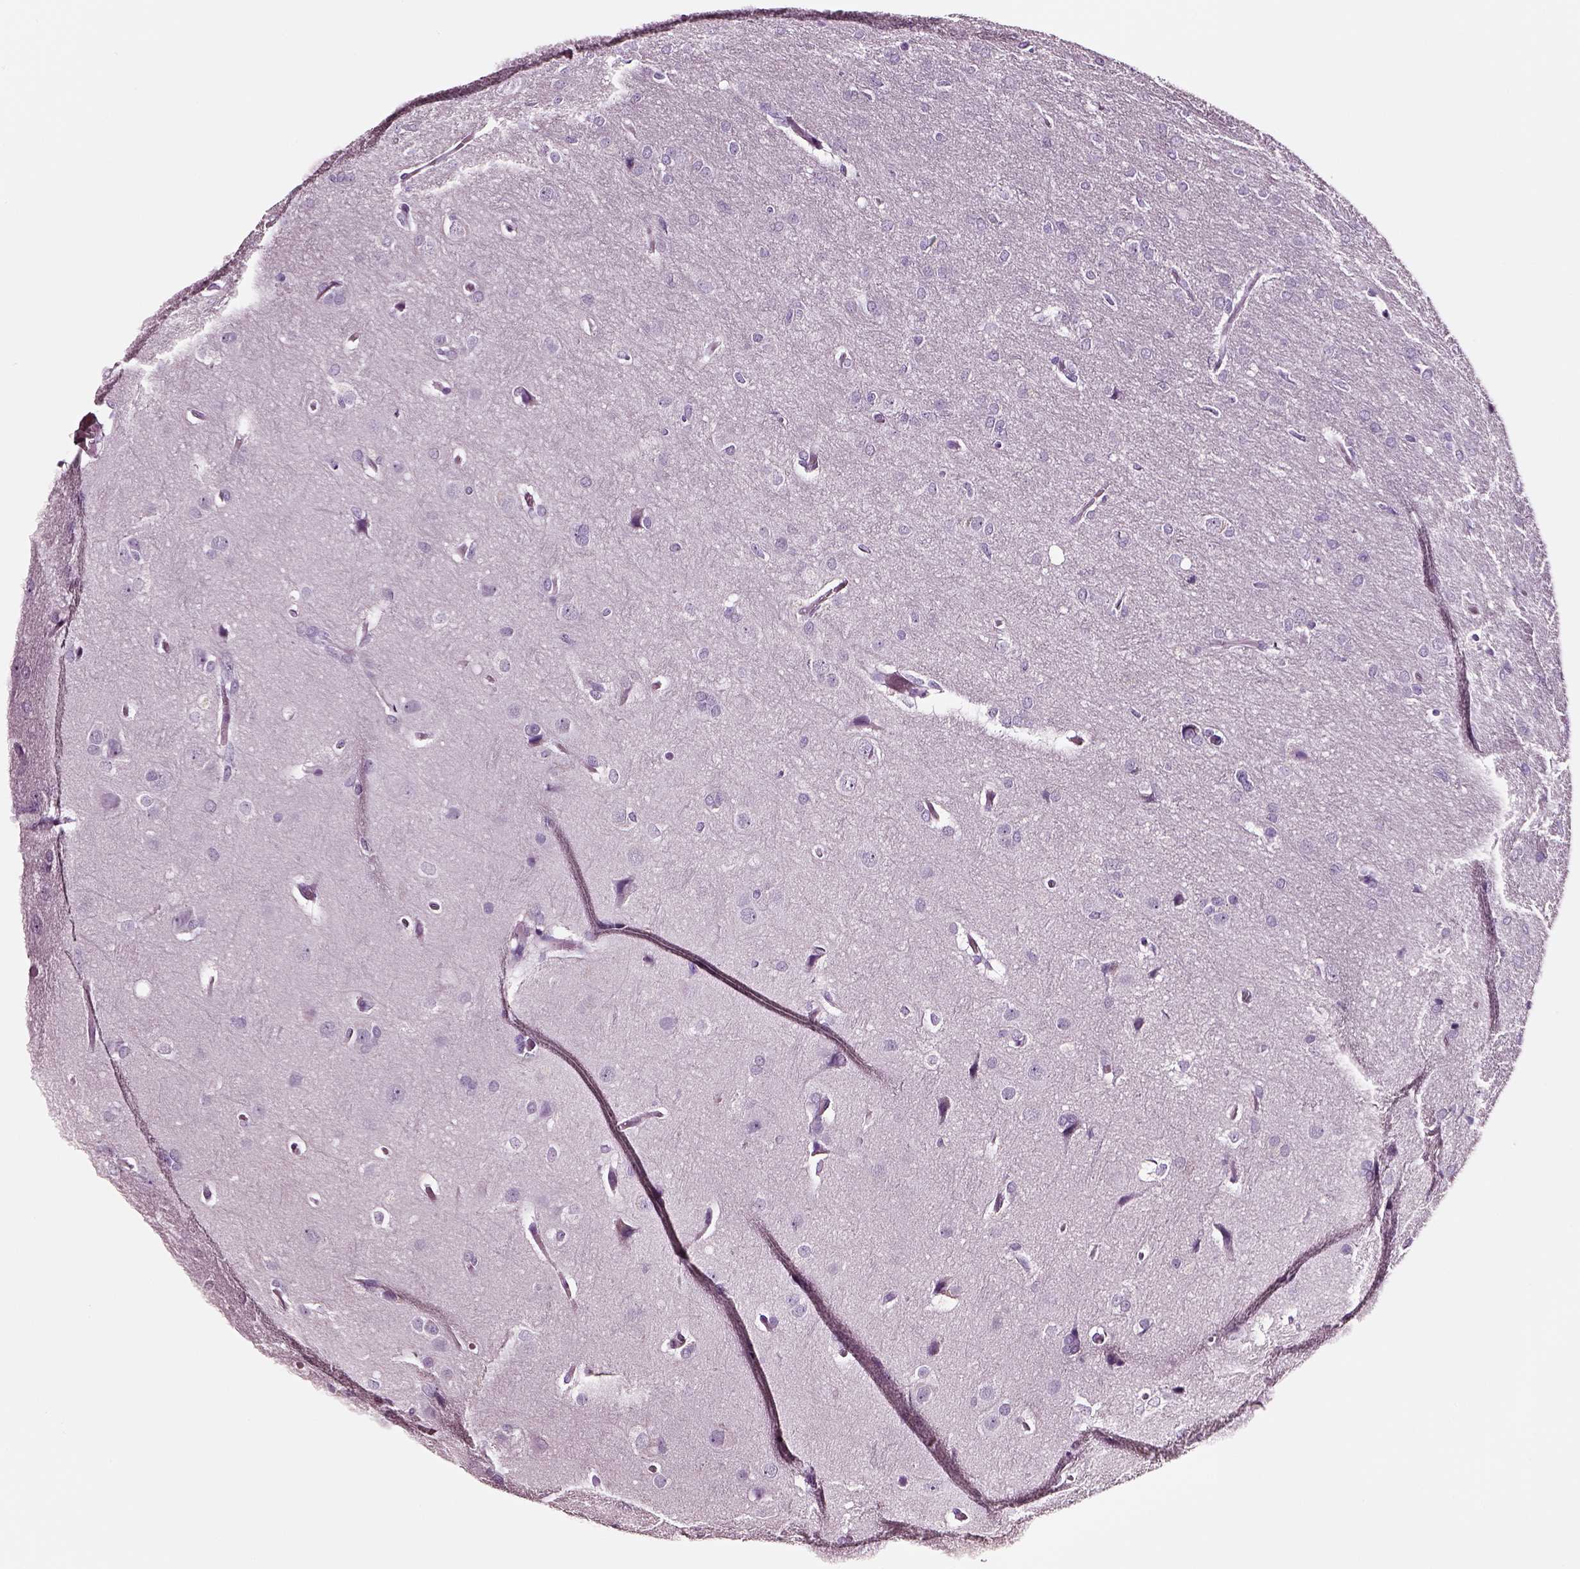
{"staining": {"intensity": "negative", "quantity": "none", "location": "none"}, "tissue": "glioma", "cell_type": "Tumor cells", "image_type": "cancer", "snomed": [{"axis": "morphology", "description": "Glioma, malignant, High grade"}, {"axis": "topography", "description": "Brain"}], "caption": "Human malignant glioma (high-grade) stained for a protein using immunohistochemistry demonstrates no positivity in tumor cells.", "gene": "DPEP1", "patient": {"sex": "male", "age": 53}}